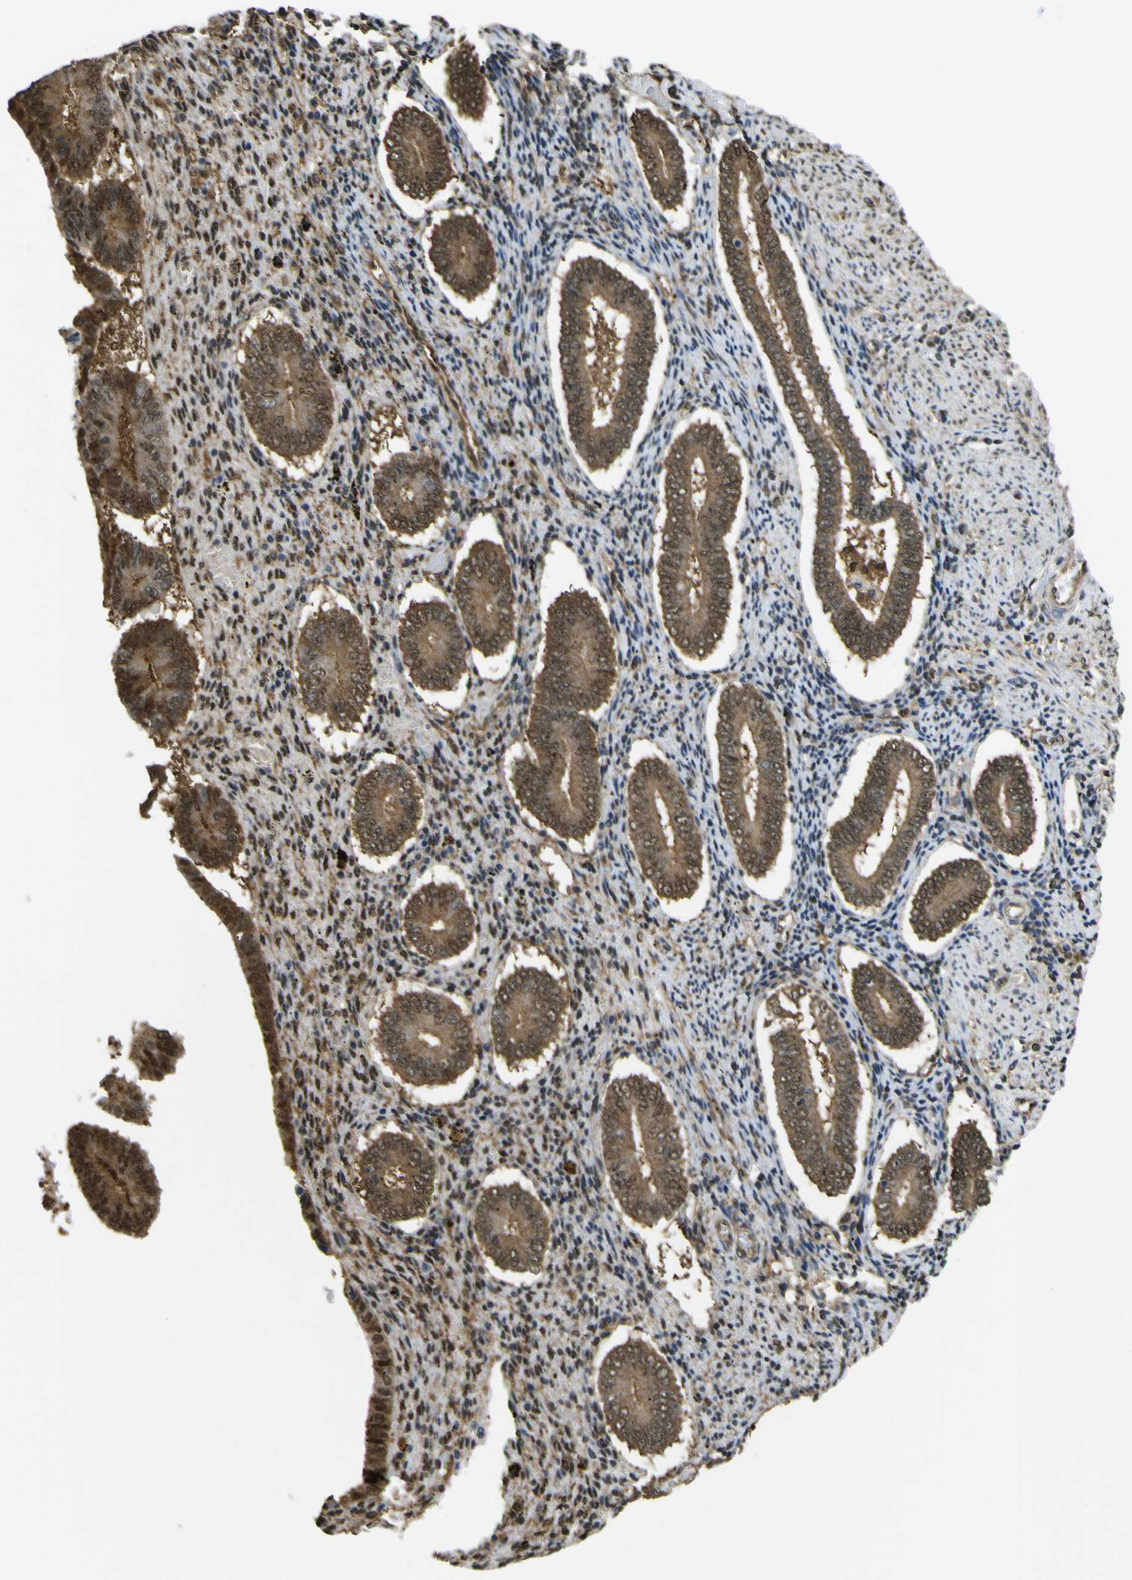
{"staining": {"intensity": "strong", "quantity": "25%-75%", "location": "cytoplasmic/membranous,nuclear"}, "tissue": "endometrium", "cell_type": "Cells in endometrial stroma", "image_type": "normal", "snomed": [{"axis": "morphology", "description": "Normal tissue, NOS"}, {"axis": "topography", "description": "Endometrium"}], "caption": "Protein staining exhibits strong cytoplasmic/membranous,nuclear positivity in approximately 25%-75% of cells in endometrial stroma in benign endometrium.", "gene": "YWHAG", "patient": {"sex": "female", "age": 42}}